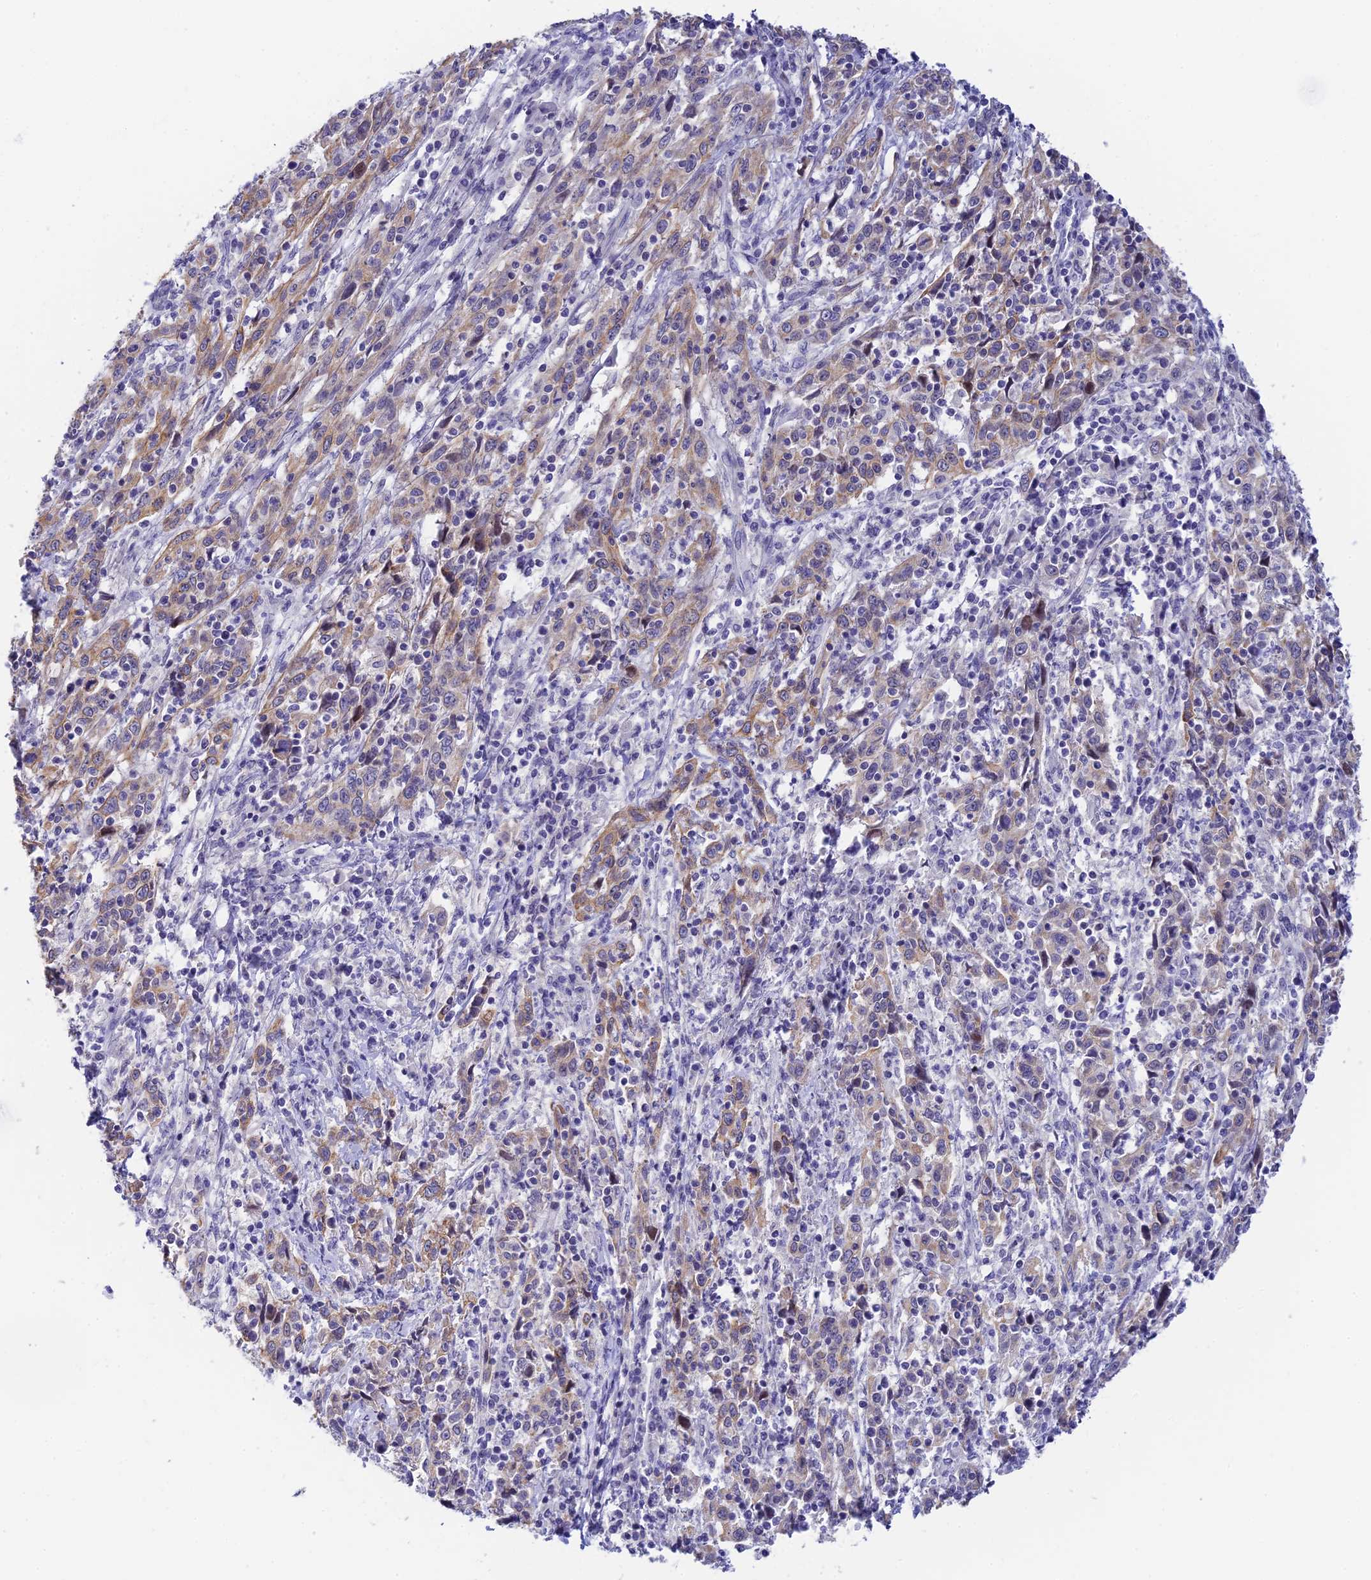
{"staining": {"intensity": "weak", "quantity": "25%-75%", "location": "cytoplasmic/membranous"}, "tissue": "cervical cancer", "cell_type": "Tumor cells", "image_type": "cancer", "snomed": [{"axis": "morphology", "description": "Squamous cell carcinoma, NOS"}, {"axis": "topography", "description": "Cervix"}], "caption": "High-power microscopy captured an immunohistochemistry image of squamous cell carcinoma (cervical), revealing weak cytoplasmic/membranous staining in about 25%-75% of tumor cells.", "gene": "RASGEF1B", "patient": {"sex": "female", "age": 46}}